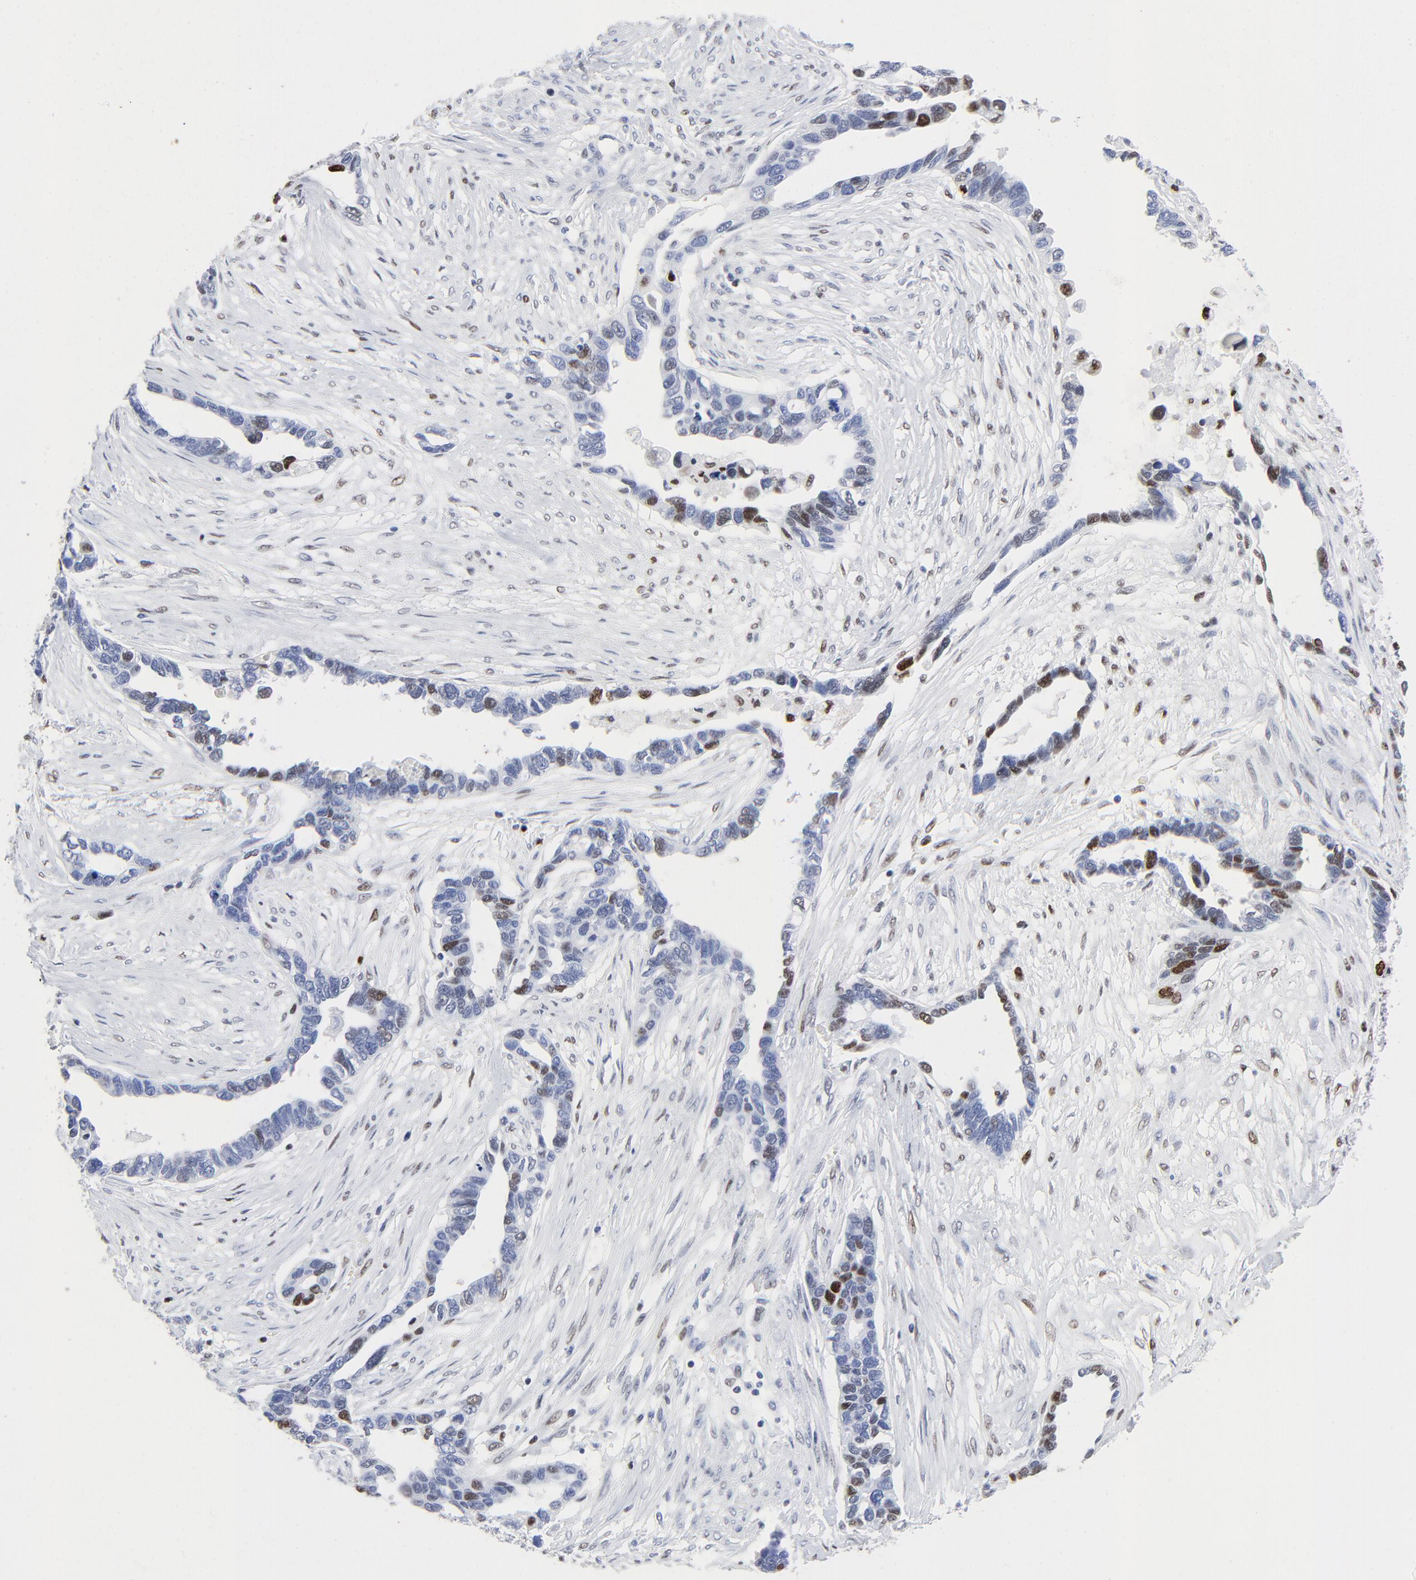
{"staining": {"intensity": "moderate", "quantity": "<25%", "location": "nuclear"}, "tissue": "ovarian cancer", "cell_type": "Tumor cells", "image_type": "cancer", "snomed": [{"axis": "morphology", "description": "Cystadenocarcinoma, serous, NOS"}, {"axis": "topography", "description": "Ovary"}], "caption": "Immunohistochemistry histopathology image of human ovarian serous cystadenocarcinoma stained for a protein (brown), which reveals low levels of moderate nuclear positivity in approximately <25% of tumor cells.", "gene": "JUN", "patient": {"sex": "female", "age": 54}}